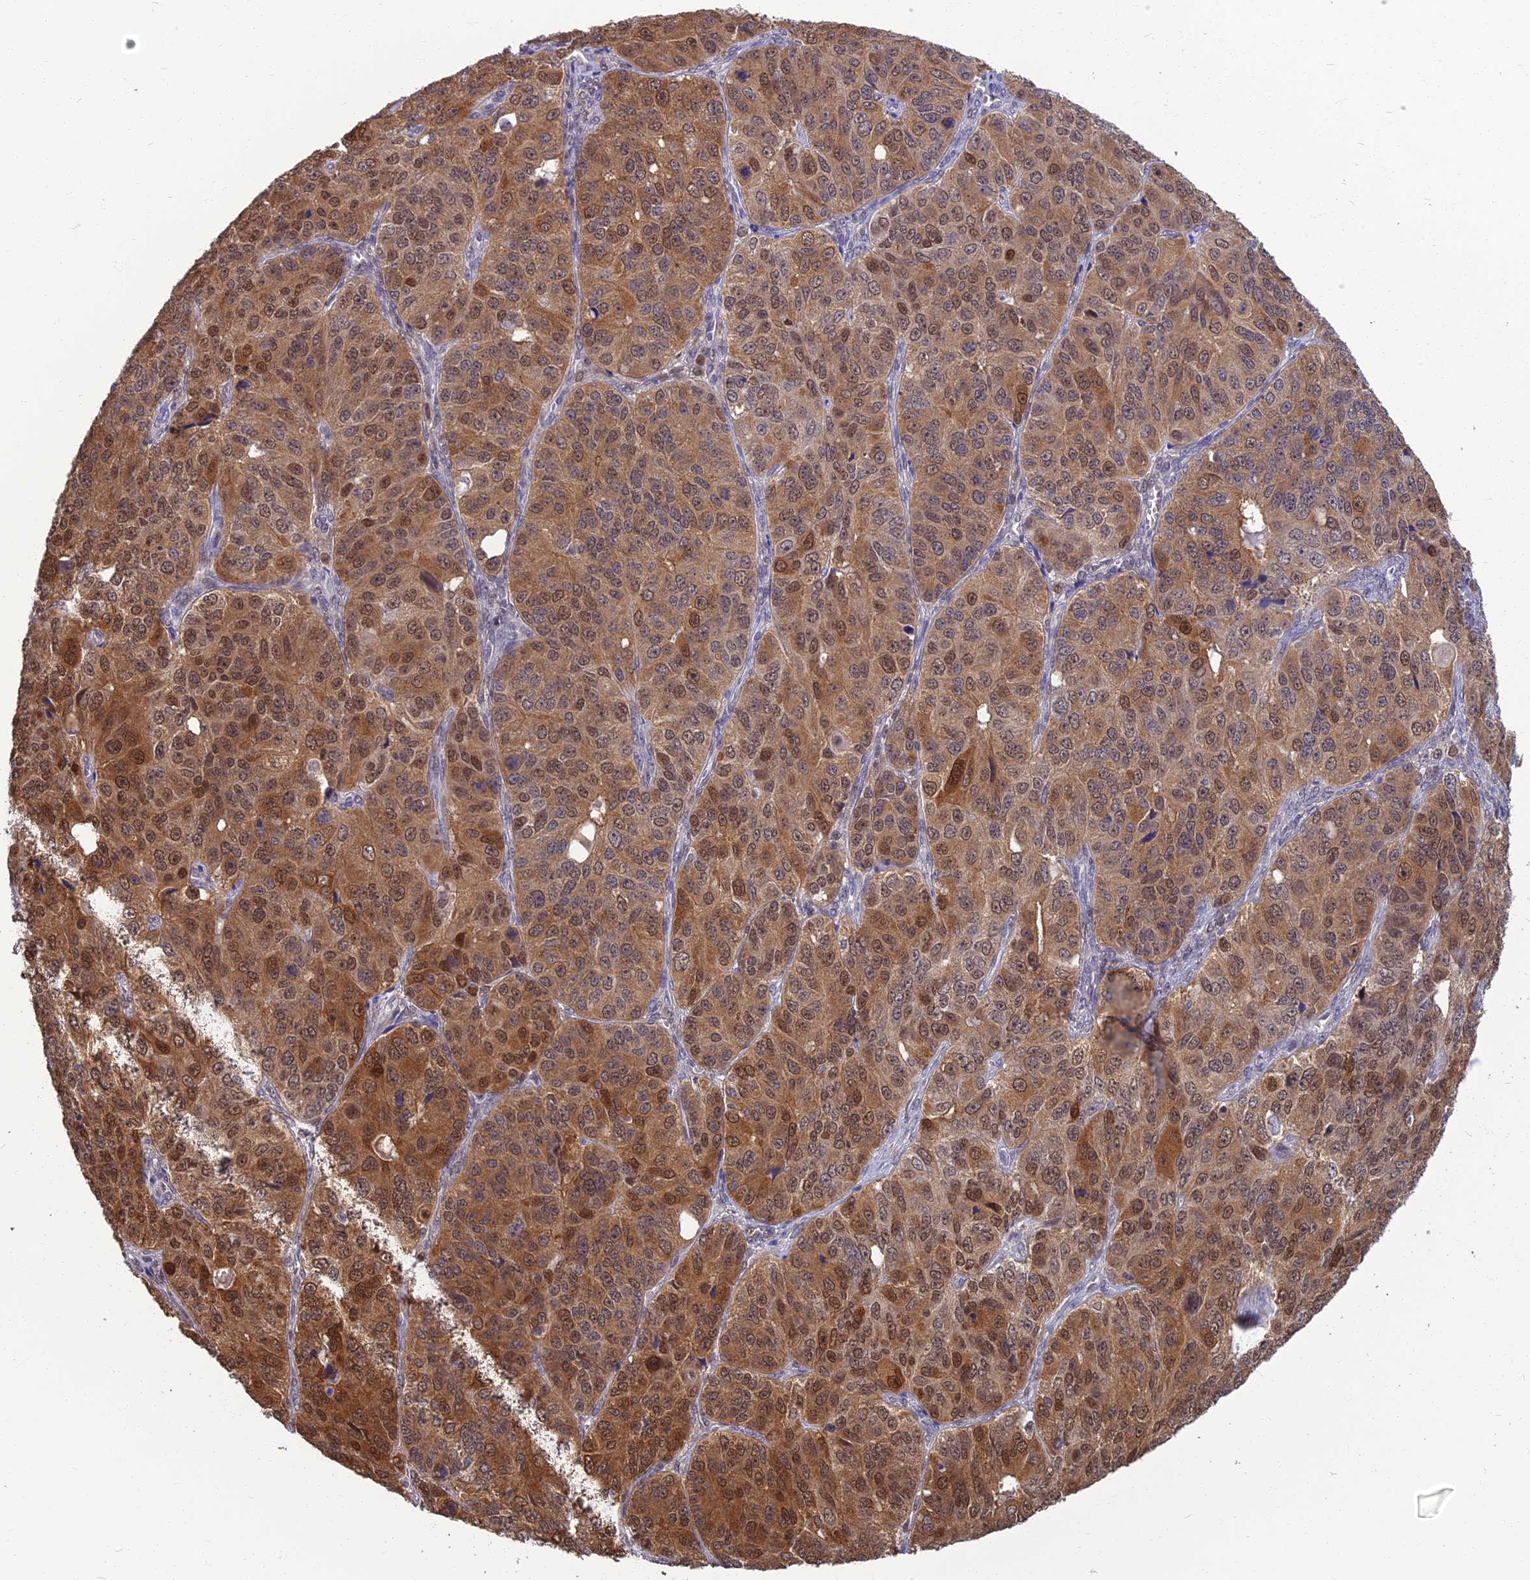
{"staining": {"intensity": "moderate", "quantity": ">75%", "location": "cytoplasmic/membranous,nuclear"}, "tissue": "ovarian cancer", "cell_type": "Tumor cells", "image_type": "cancer", "snomed": [{"axis": "morphology", "description": "Carcinoma, endometroid"}, {"axis": "topography", "description": "Ovary"}], "caption": "Tumor cells demonstrate medium levels of moderate cytoplasmic/membranous and nuclear staining in about >75% of cells in human ovarian cancer (endometroid carcinoma).", "gene": "NR4A3", "patient": {"sex": "female", "age": 51}}